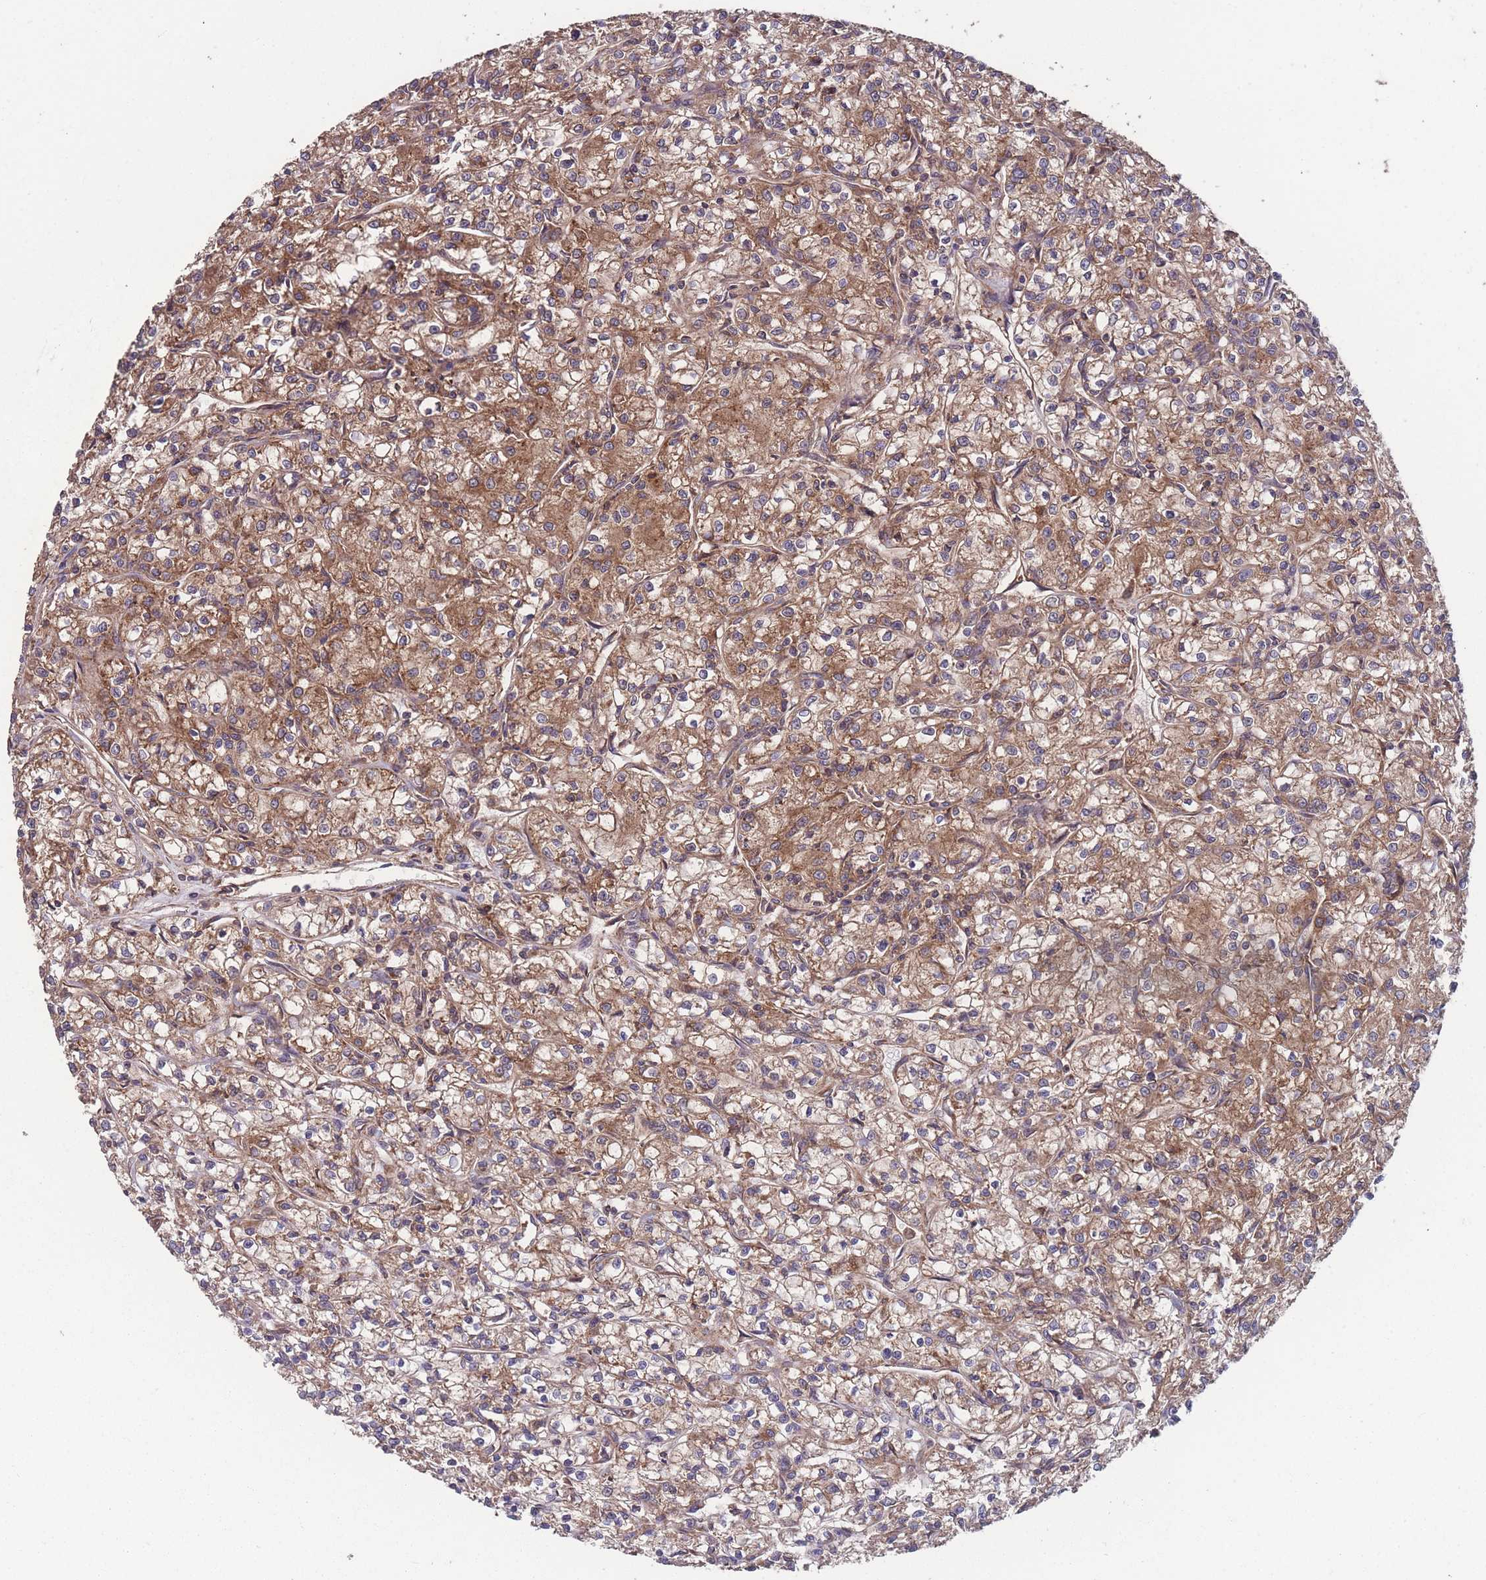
{"staining": {"intensity": "moderate", "quantity": ">75%", "location": "cytoplasmic/membranous"}, "tissue": "renal cancer", "cell_type": "Tumor cells", "image_type": "cancer", "snomed": [{"axis": "morphology", "description": "Adenocarcinoma, NOS"}, {"axis": "topography", "description": "Kidney"}], "caption": "There is medium levels of moderate cytoplasmic/membranous expression in tumor cells of adenocarcinoma (renal), as demonstrated by immunohistochemical staining (brown color).", "gene": "ZPR1", "patient": {"sex": "female", "age": 59}}